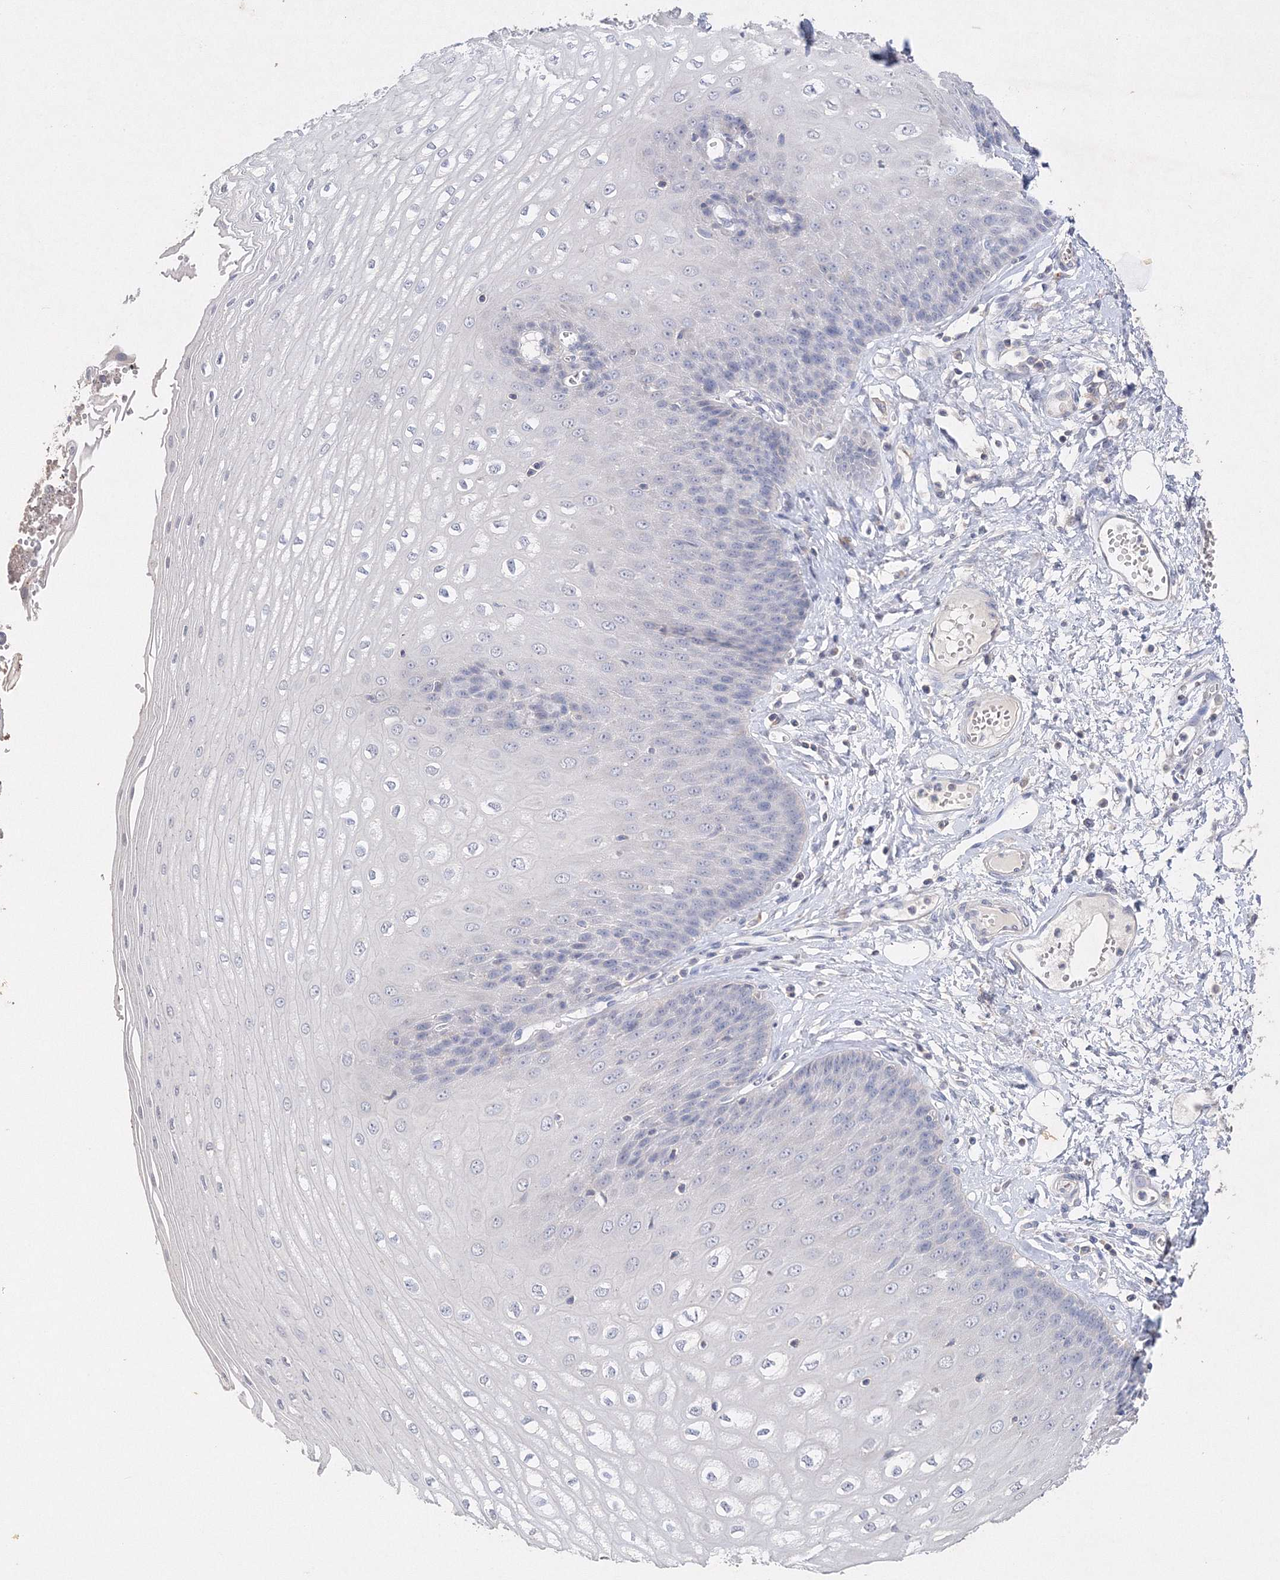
{"staining": {"intensity": "negative", "quantity": "none", "location": "none"}, "tissue": "esophagus", "cell_type": "Squamous epithelial cells", "image_type": "normal", "snomed": [{"axis": "morphology", "description": "Normal tissue, NOS"}, {"axis": "topography", "description": "Esophagus"}], "caption": "Squamous epithelial cells are negative for protein expression in benign human esophagus. (DAB (3,3'-diaminobenzidine) IHC, high magnification).", "gene": "GLS", "patient": {"sex": "male", "age": 60}}